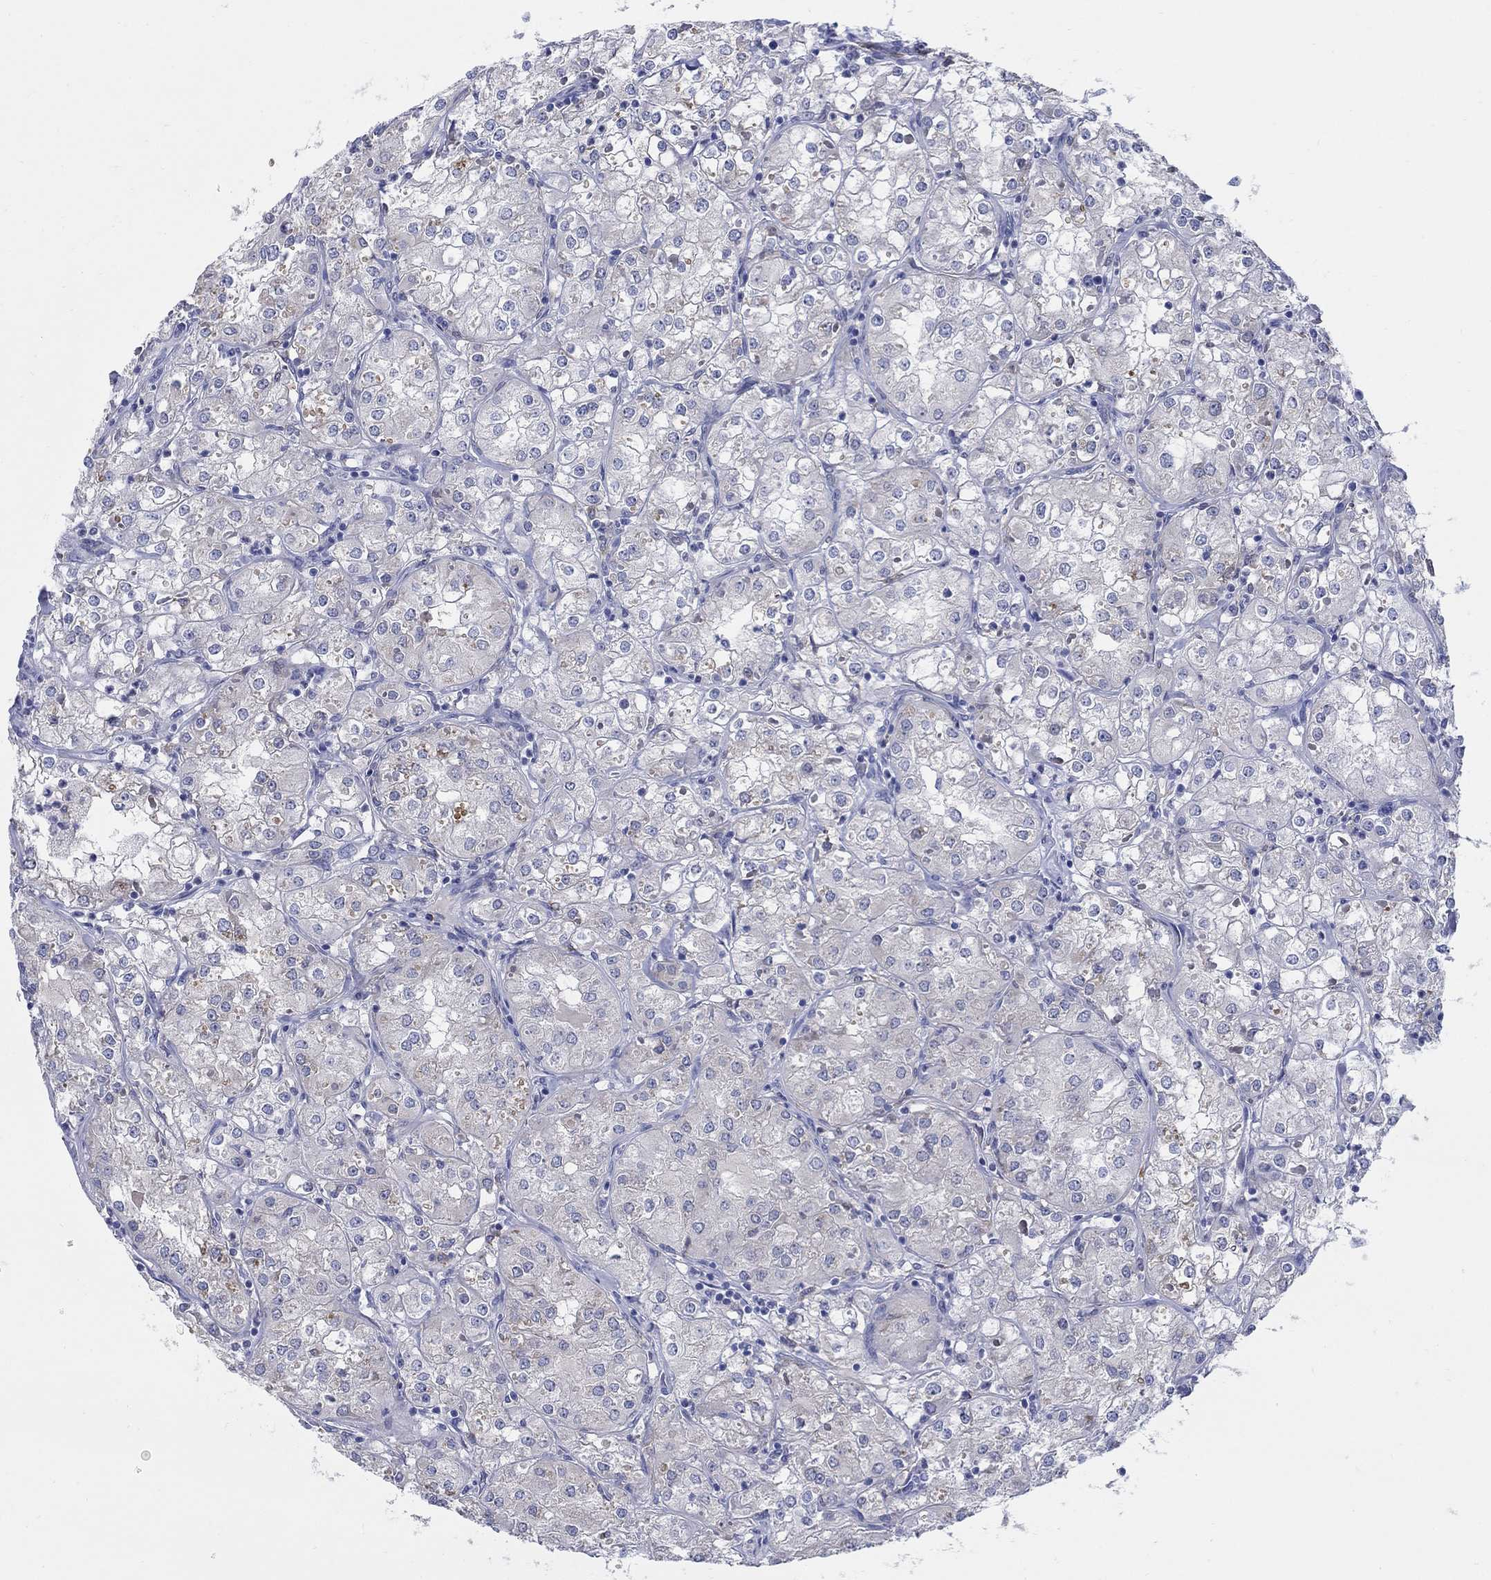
{"staining": {"intensity": "negative", "quantity": "none", "location": "none"}, "tissue": "renal cancer", "cell_type": "Tumor cells", "image_type": "cancer", "snomed": [{"axis": "morphology", "description": "Adenocarcinoma, NOS"}, {"axis": "topography", "description": "Kidney"}], "caption": "An image of human renal adenocarcinoma is negative for staining in tumor cells. (Brightfield microscopy of DAB immunohistochemistry (IHC) at high magnification).", "gene": "REEP2", "patient": {"sex": "male", "age": 77}}